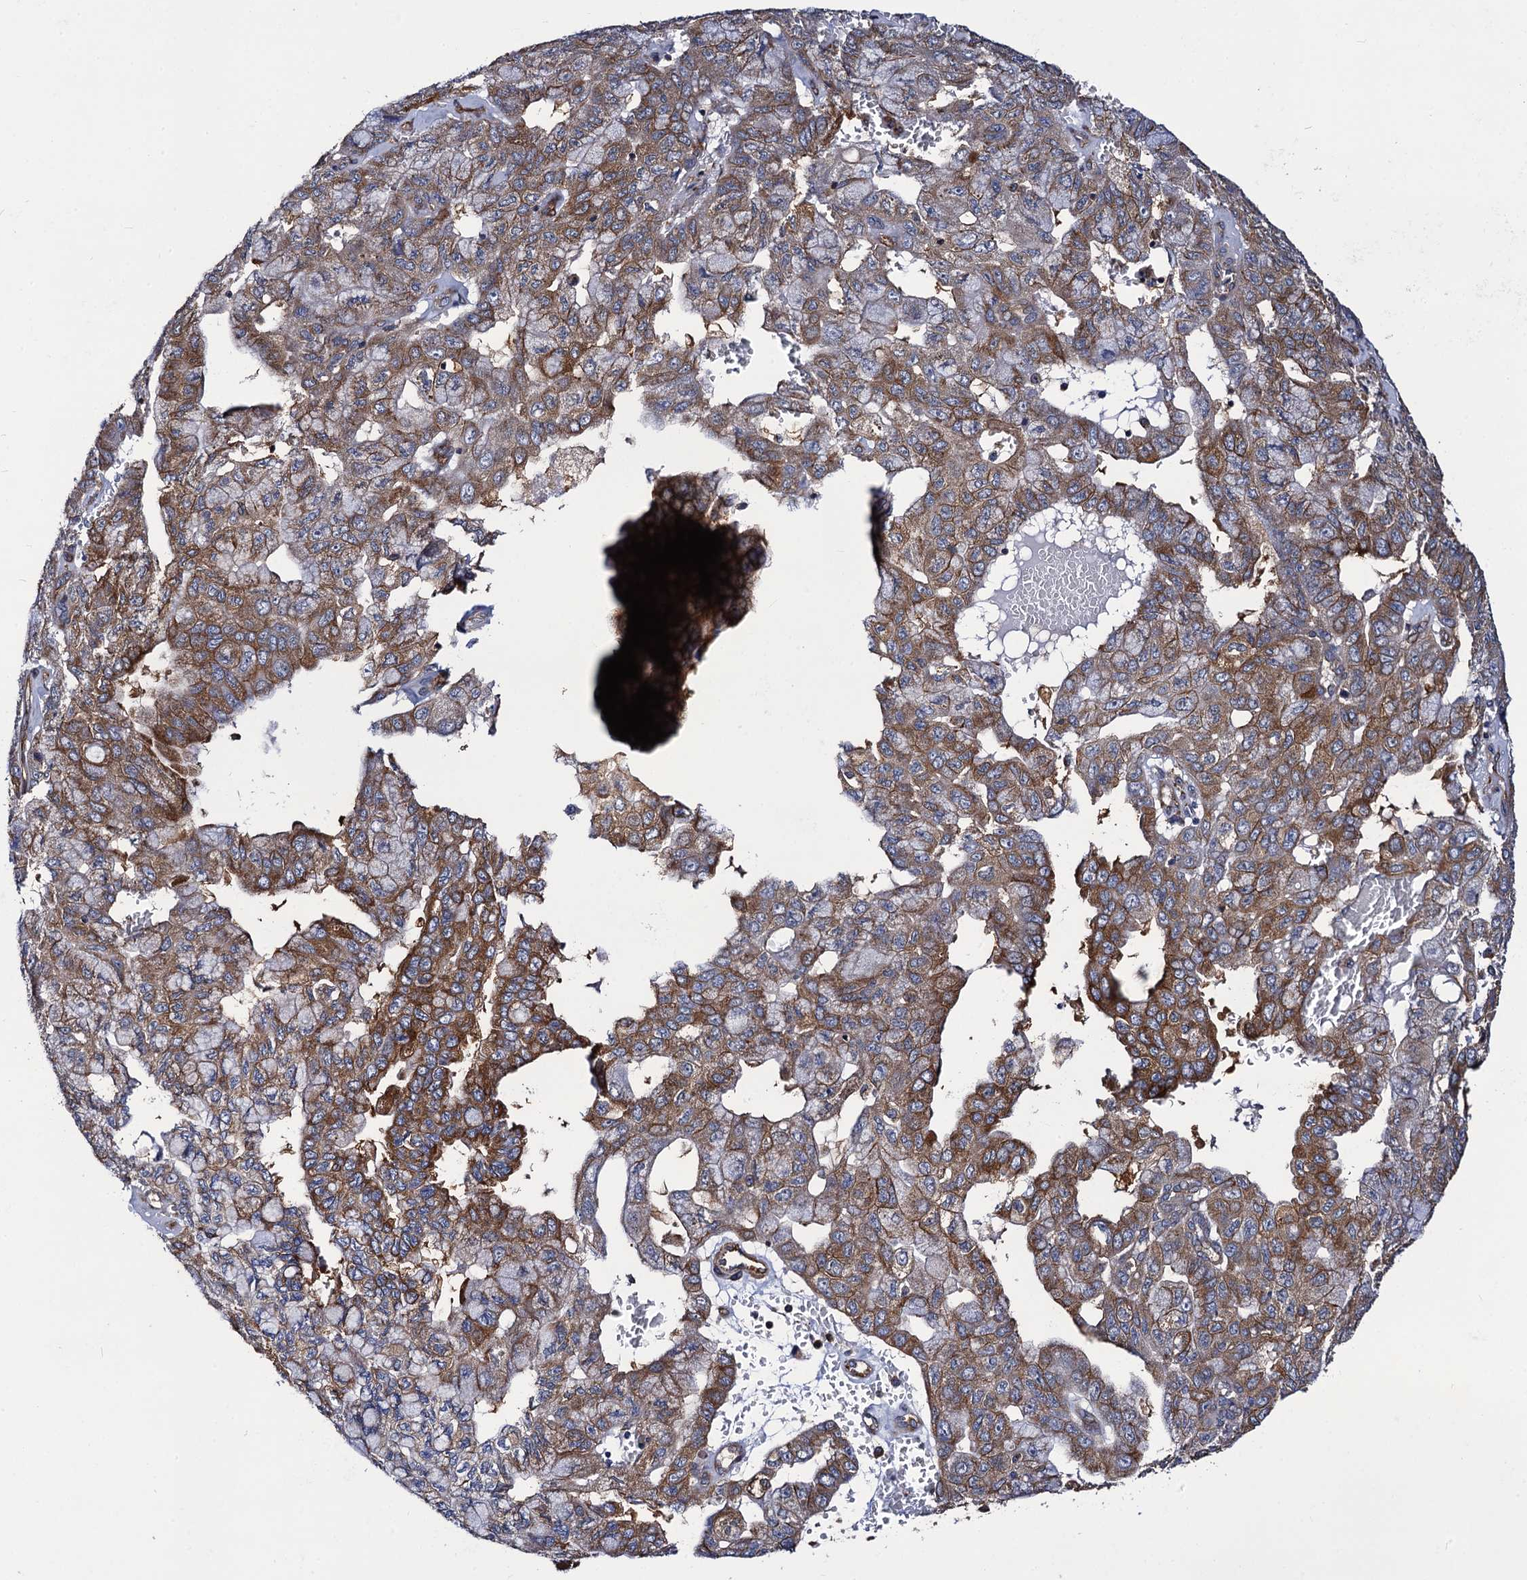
{"staining": {"intensity": "moderate", "quantity": ">75%", "location": "cytoplasmic/membranous"}, "tissue": "pancreatic cancer", "cell_type": "Tumor cells", "image_type": "cancer", "snomed": [{"axis": "morphology", "description": "Adenocarcinoma, NOS"}, {"axis": "topography", "description": "Pancreas"}], "caption": "IHC (DAB) staining of pancreatic cancer (adenocarcinoma) exhibits moderate cytoplasmic/membranous protein expression in approximately >75% of tumor cells.", "gene": "DYDC1", "patient": {"sex": "male", "age": 51}}